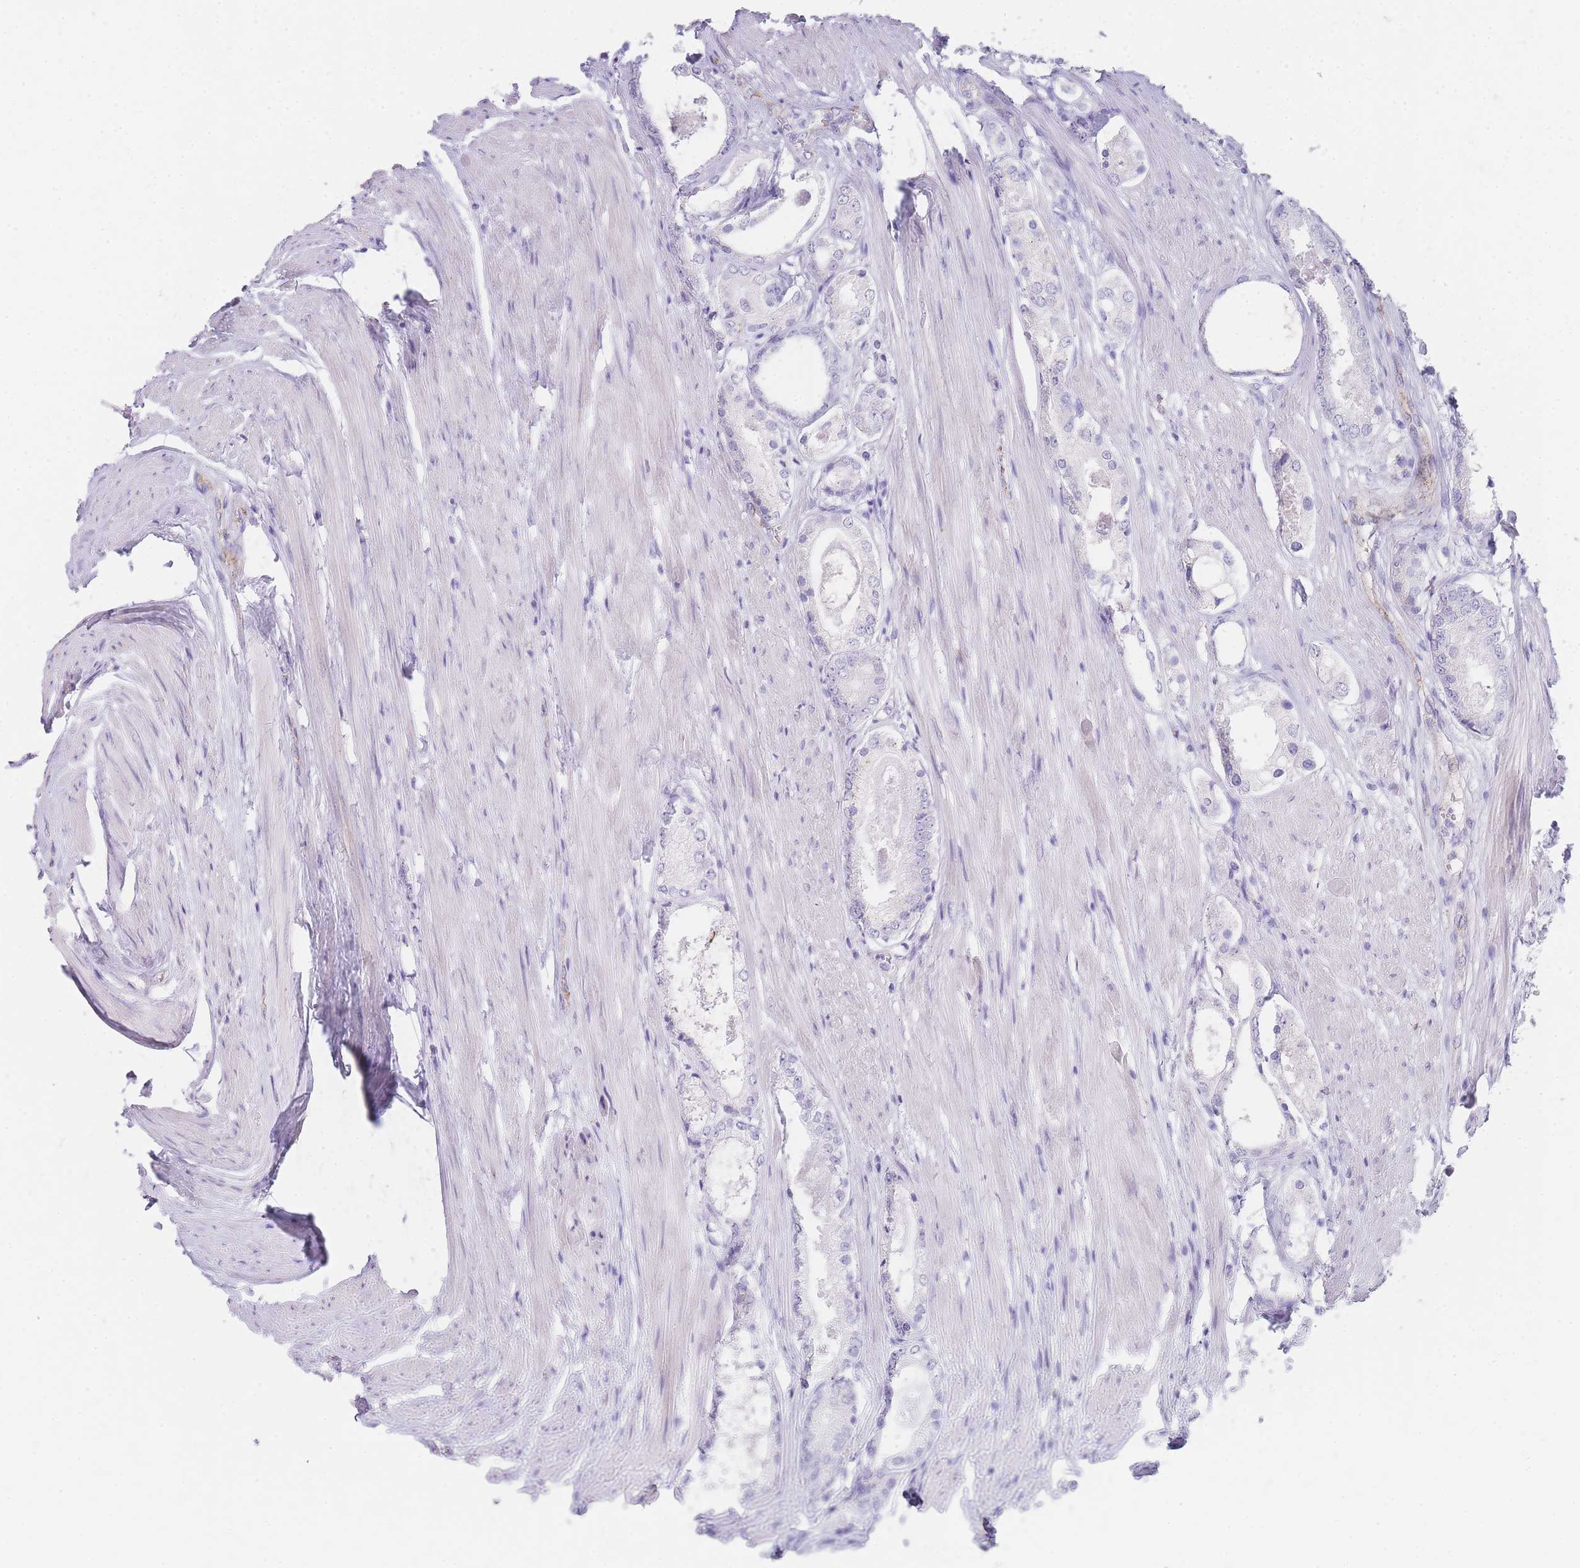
{"staining": {"intensity": "negative", "quantity": "none", "location": "none"}, "tissue": "prostate cancer", "cell_type": "Tumor cells", "image_type": "cancer", "snomed": [{"axis": "morphology", "description": "Adenocarcinoma, Low grade"}, {"axis": "topography", "description": "Prostate"}], "caption": "Tumor cells are negative for brown protein staining in prostate adenocarcinoma (low-grade).", "gene": "RHO", "patient": {"sex": "male", "age": 68}}